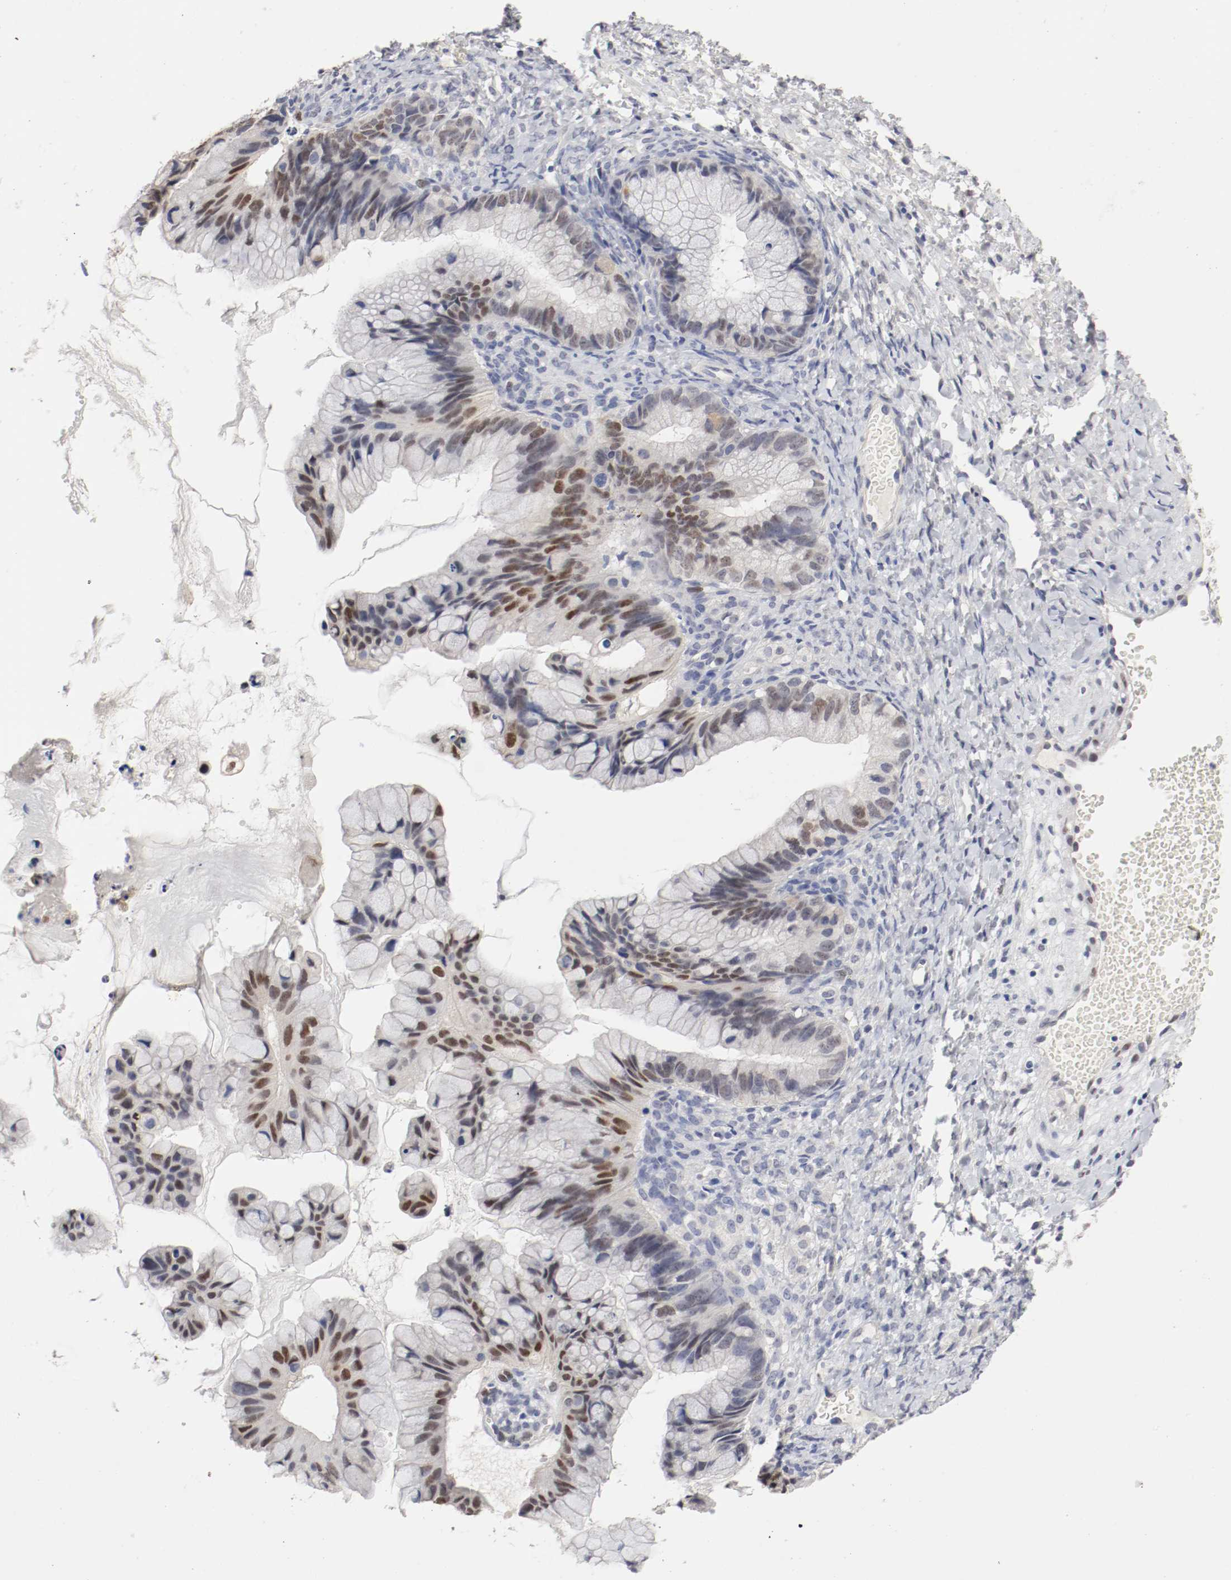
{"staining": {"intensity": "moderate", "quantity": "25%-75%", "location": "nuclear"}, "tissue": "ovarian cancer", "cell_type": "Tumor cells", "image_type": "cancer", "snomed": [{"axis": "morphology", "description": "Cystadenocarcinoma, mucinous, NOS"}, {"axis": "topography", "description": "Ovary"}], "caption": "Brown immunohistochemical staining in mucinous cystadenocarcinoma (ovarian) displays moderate nuclear positivity in approximately 25%-75% of tumor cells.", "gene": "FOSL2", "patient": {"sex": "female", "age": 36}}